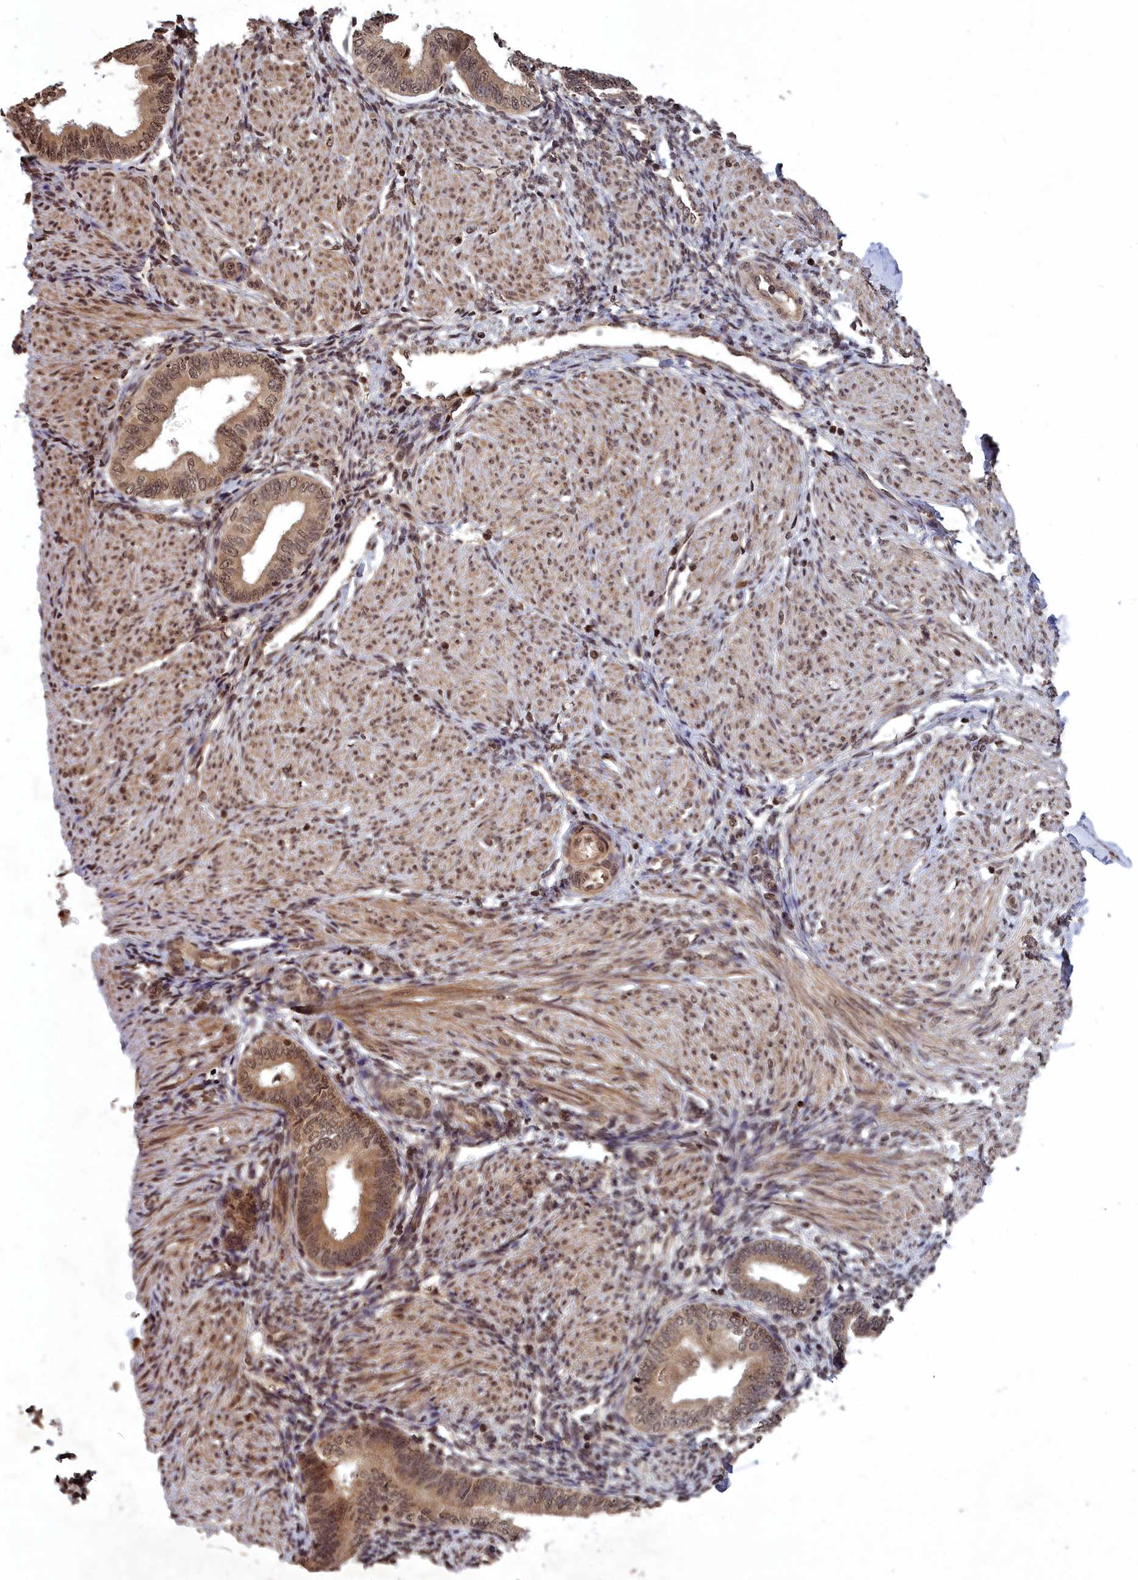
{"staining": {"intensity": "moderate", "quantity": "25%-75%", "location": "cytoplasmic/membranous,nuclear"}, "tissue": "endometrium", "cell_type": "Cells in endometrial stroma", "image_type": "normal", "snomed": [{"axis": "morphology", "description": "Normal tissue, NOS"}, {"axis": "topography", "description": "Endometrium"}], "caption": "Human endometrium stained with a brown dye displays moderate cytoplasmic/membranous,nuclear positive positivity in about 25%-75% of cells in endometrial stroma.", "gene": "SRMS", "patient": {"sex": "female", "age": 53}}